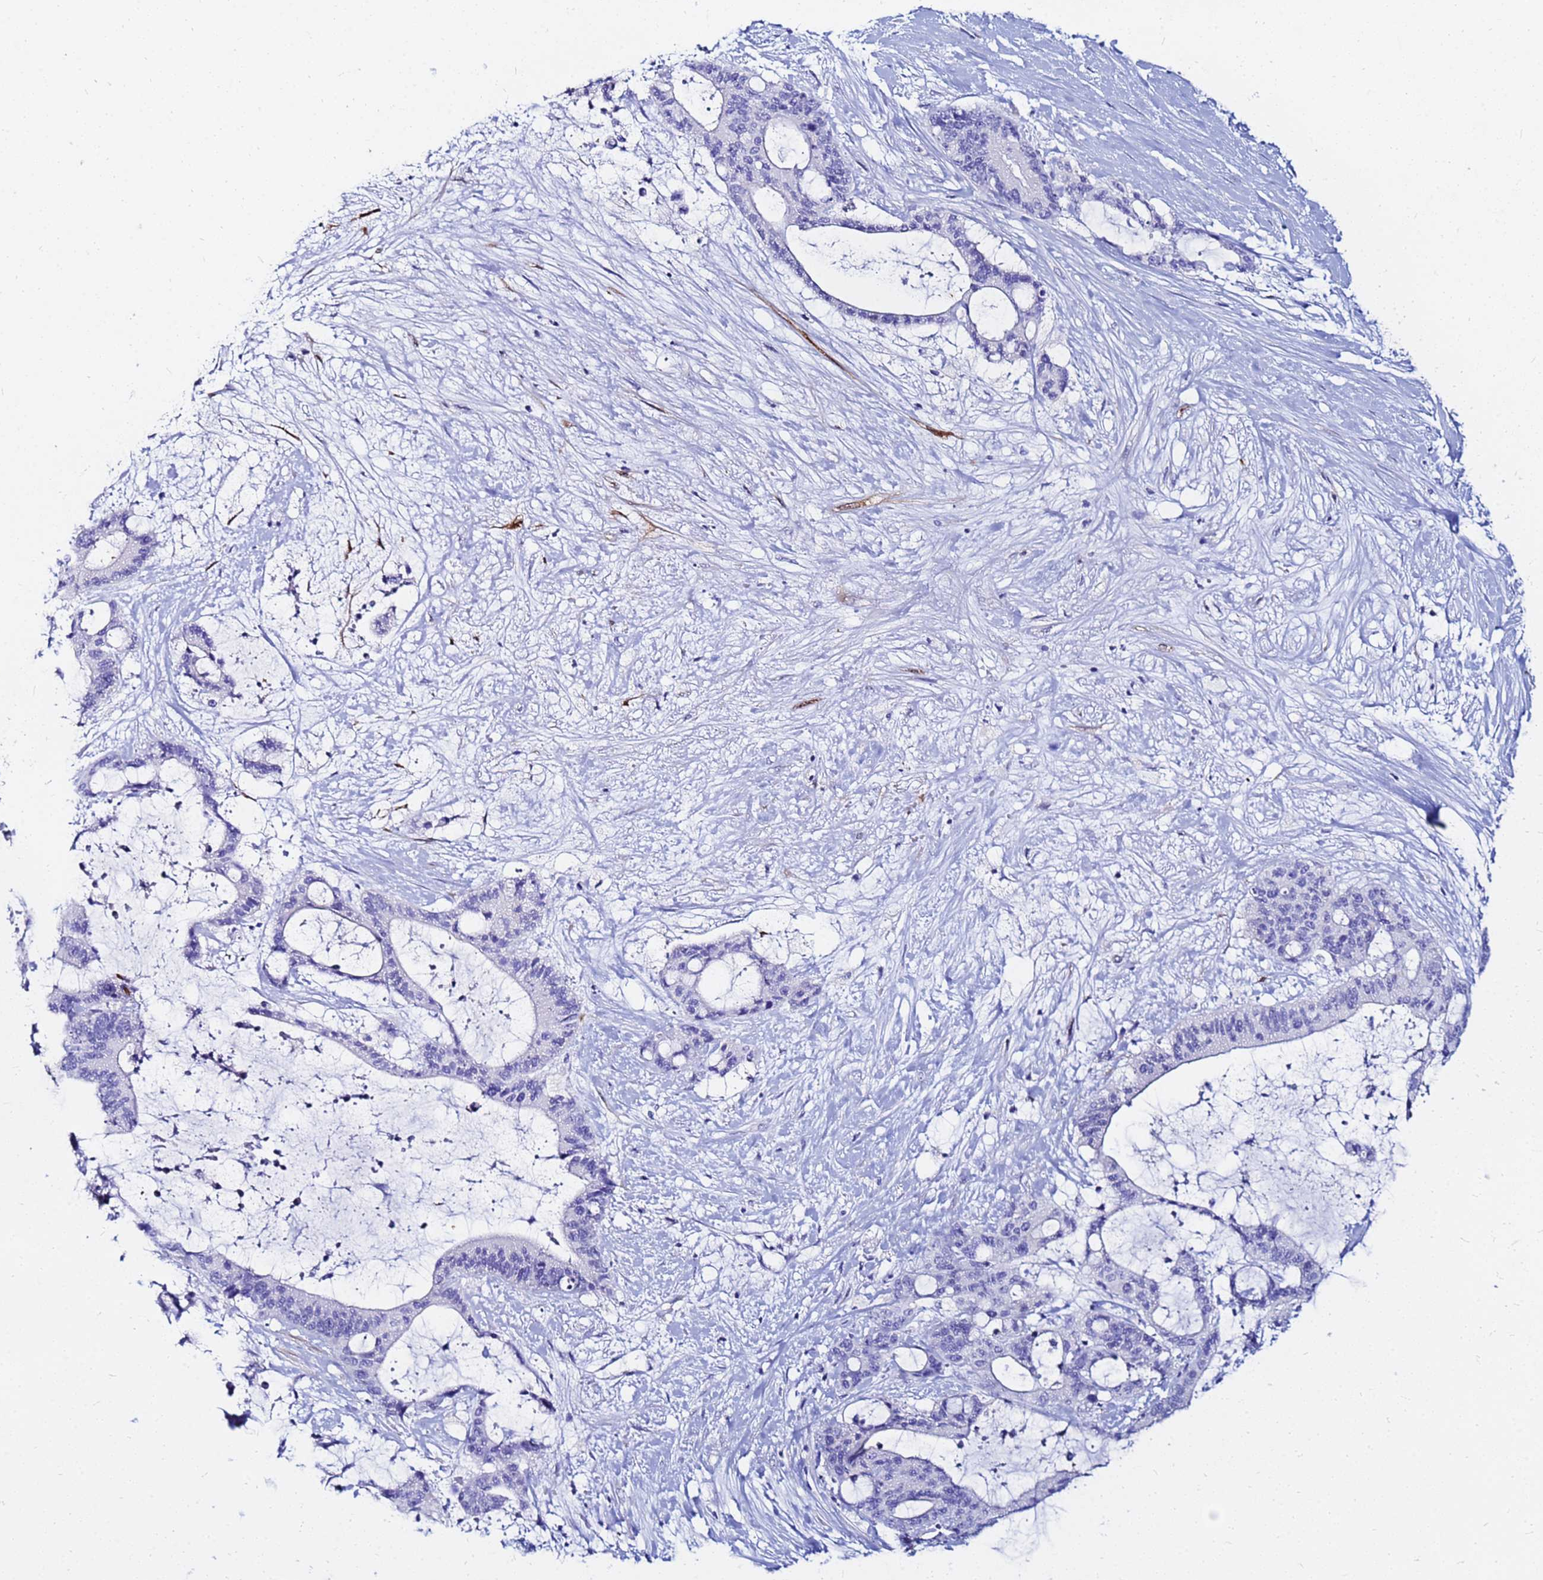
{"staining": {"intensity": "negative", "quantity": "none", "location": "none"}, "tissue": "liver cancer", "cell_type": "Tumor cells", "image_type": "cancer", "snomed": [{"axis": "morphology", "description": "Normal tissue, NOS"}, {"axis": "morphology", "description": "Cholangiocarcinoma"}, {"axis": "topography", "description": "Liver"}, {"axis": "topography", "description": "Peripheral nerve tissue"}], "caption": "The immunohistochemistry photomicrograph has no significant positivity in tumor cells of liver cholangiocarcinoma tissue. The staining is performed using DAB brown chromogen with nuclei counter-stained in using hematoxylin.", "gene": "PPP1R14C", "patient": {"sex": "female", "age": 73}}